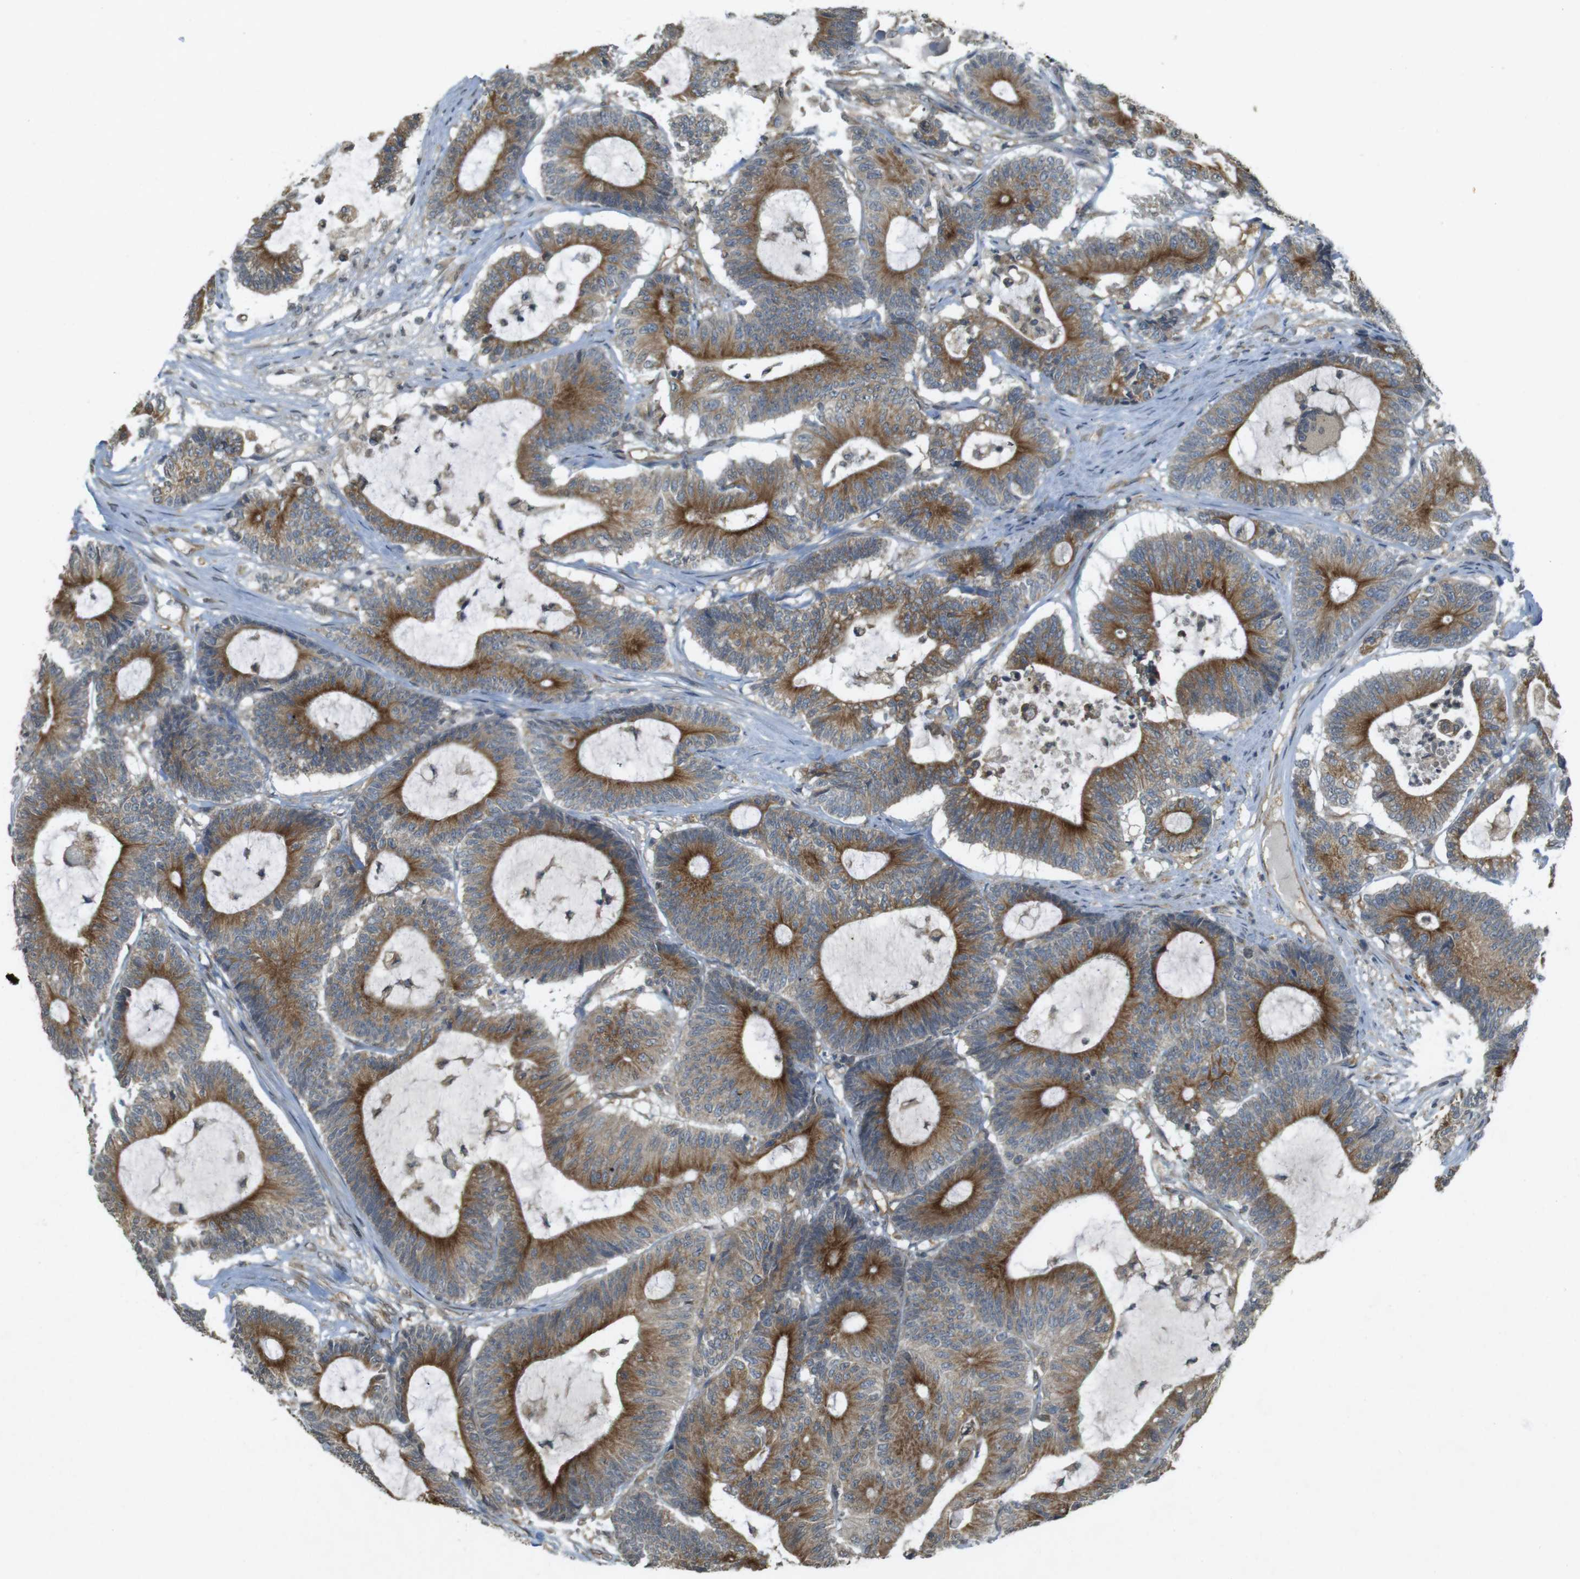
{"staining": {"intensity": "strong", "quantity": ">75%", "location": "cytoplasmic/membranous"}, "tissue": "colorectal cancer", "cell_type": "Tumor cells", "image_type": "cancer", "snomed": [{"axis": "morphology", "description": "Adenocarcinoma, NOS"}, {"axis": "topography", "description": "Colon"}], "caption": "Tumor cells display strong cytoplasmic/membranous expression in about >75% of cells in adenocarcinoma (colorectal).", "gene": "KIF5B", "patient": {"sex": "female", "age": 84}}